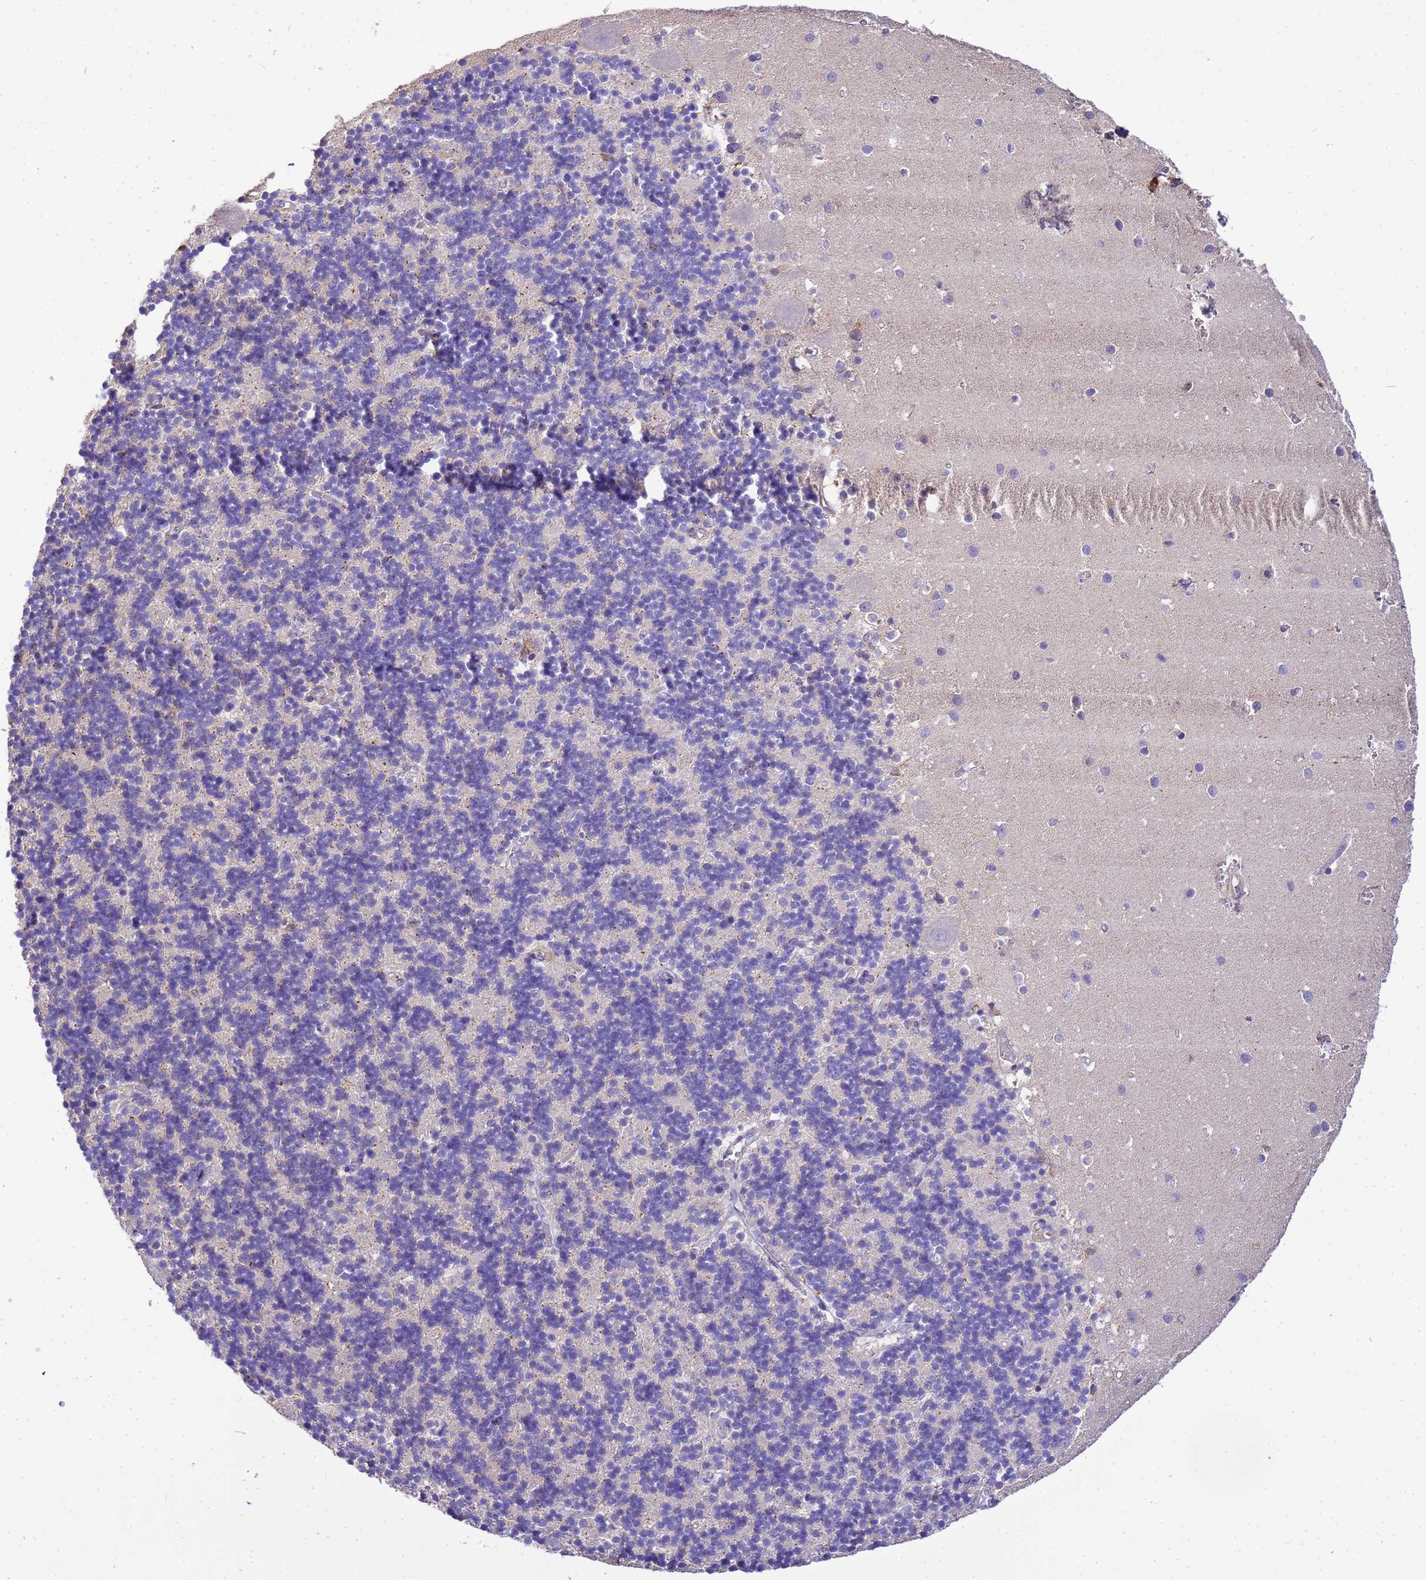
{"staining": {"intensity": "negative", "quantity": "none", "location": "none"}, "tissue": "cerebellum", "cell_type": "Cells in granular layer", "image_type": "normal", "snomed": [{"axis": "morphology", "description": "Normal tissue, NOS"}, {"axis": "topography", "description": "Cerebellum"}], "caption": "Immunohistochemistry (IHC) micrograph of unremarkable human cerebellum stained for a protein (brown), which shows no staining in cells in granular layer.", "gene": "WDR64", "patient": {"sex": "male", "age": 54}}